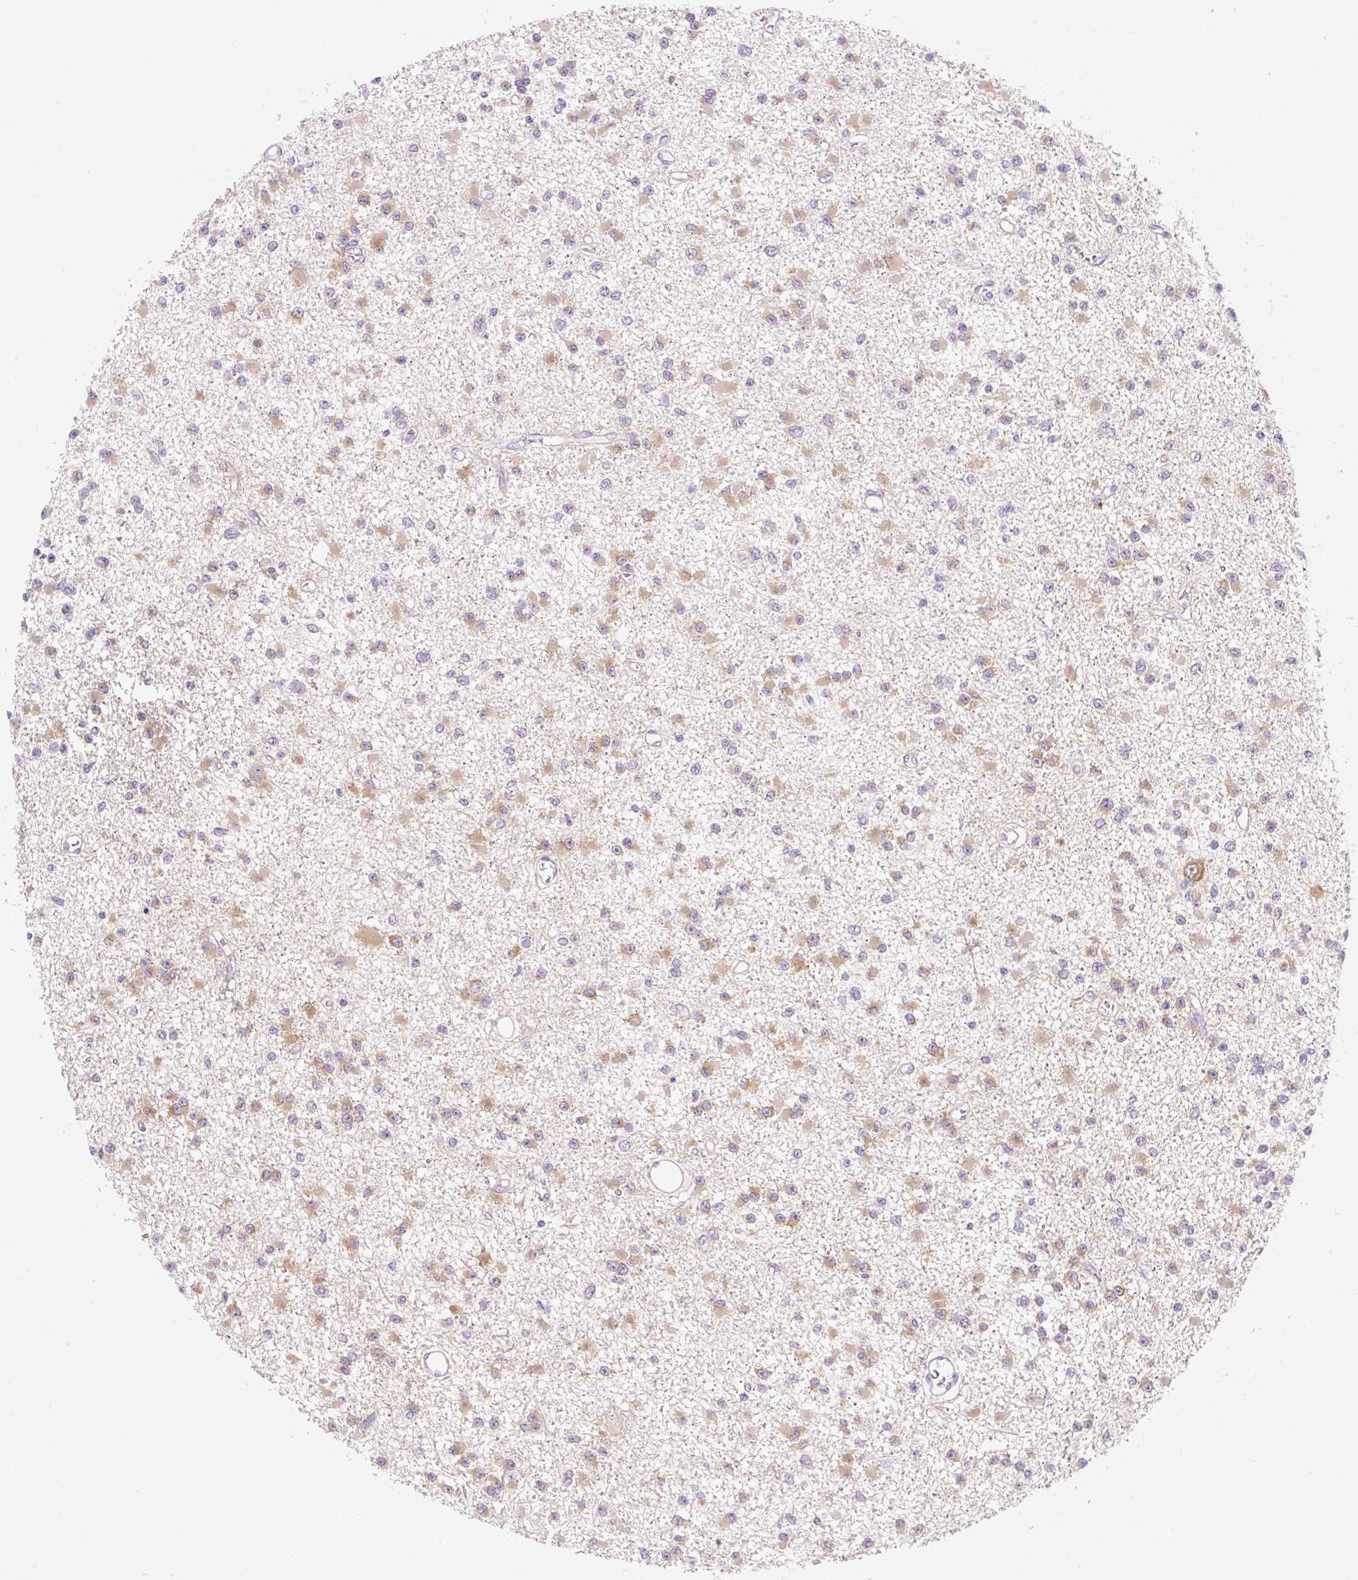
{"staining": {"intensity": "weak", "quantity": ">75%", "location": "cytoplasmic/membranous"}, "tissue": "glioma", "cell_type": "Tumor cells", "image_type": "cancer", "snomed": [{"axis": "morphology", "description": "Glioma, malignant, Low grade"}, {"axis": "topography", "description": "Brain"}], "caption": "Weak cytoplasmic/membranous protein positivity is seen in approximately >75% of tumor cells in glioma. Nuclei are stained in blue.", "gene": "CAMK2B", "patient": {"sex": "female", "age": 22}}